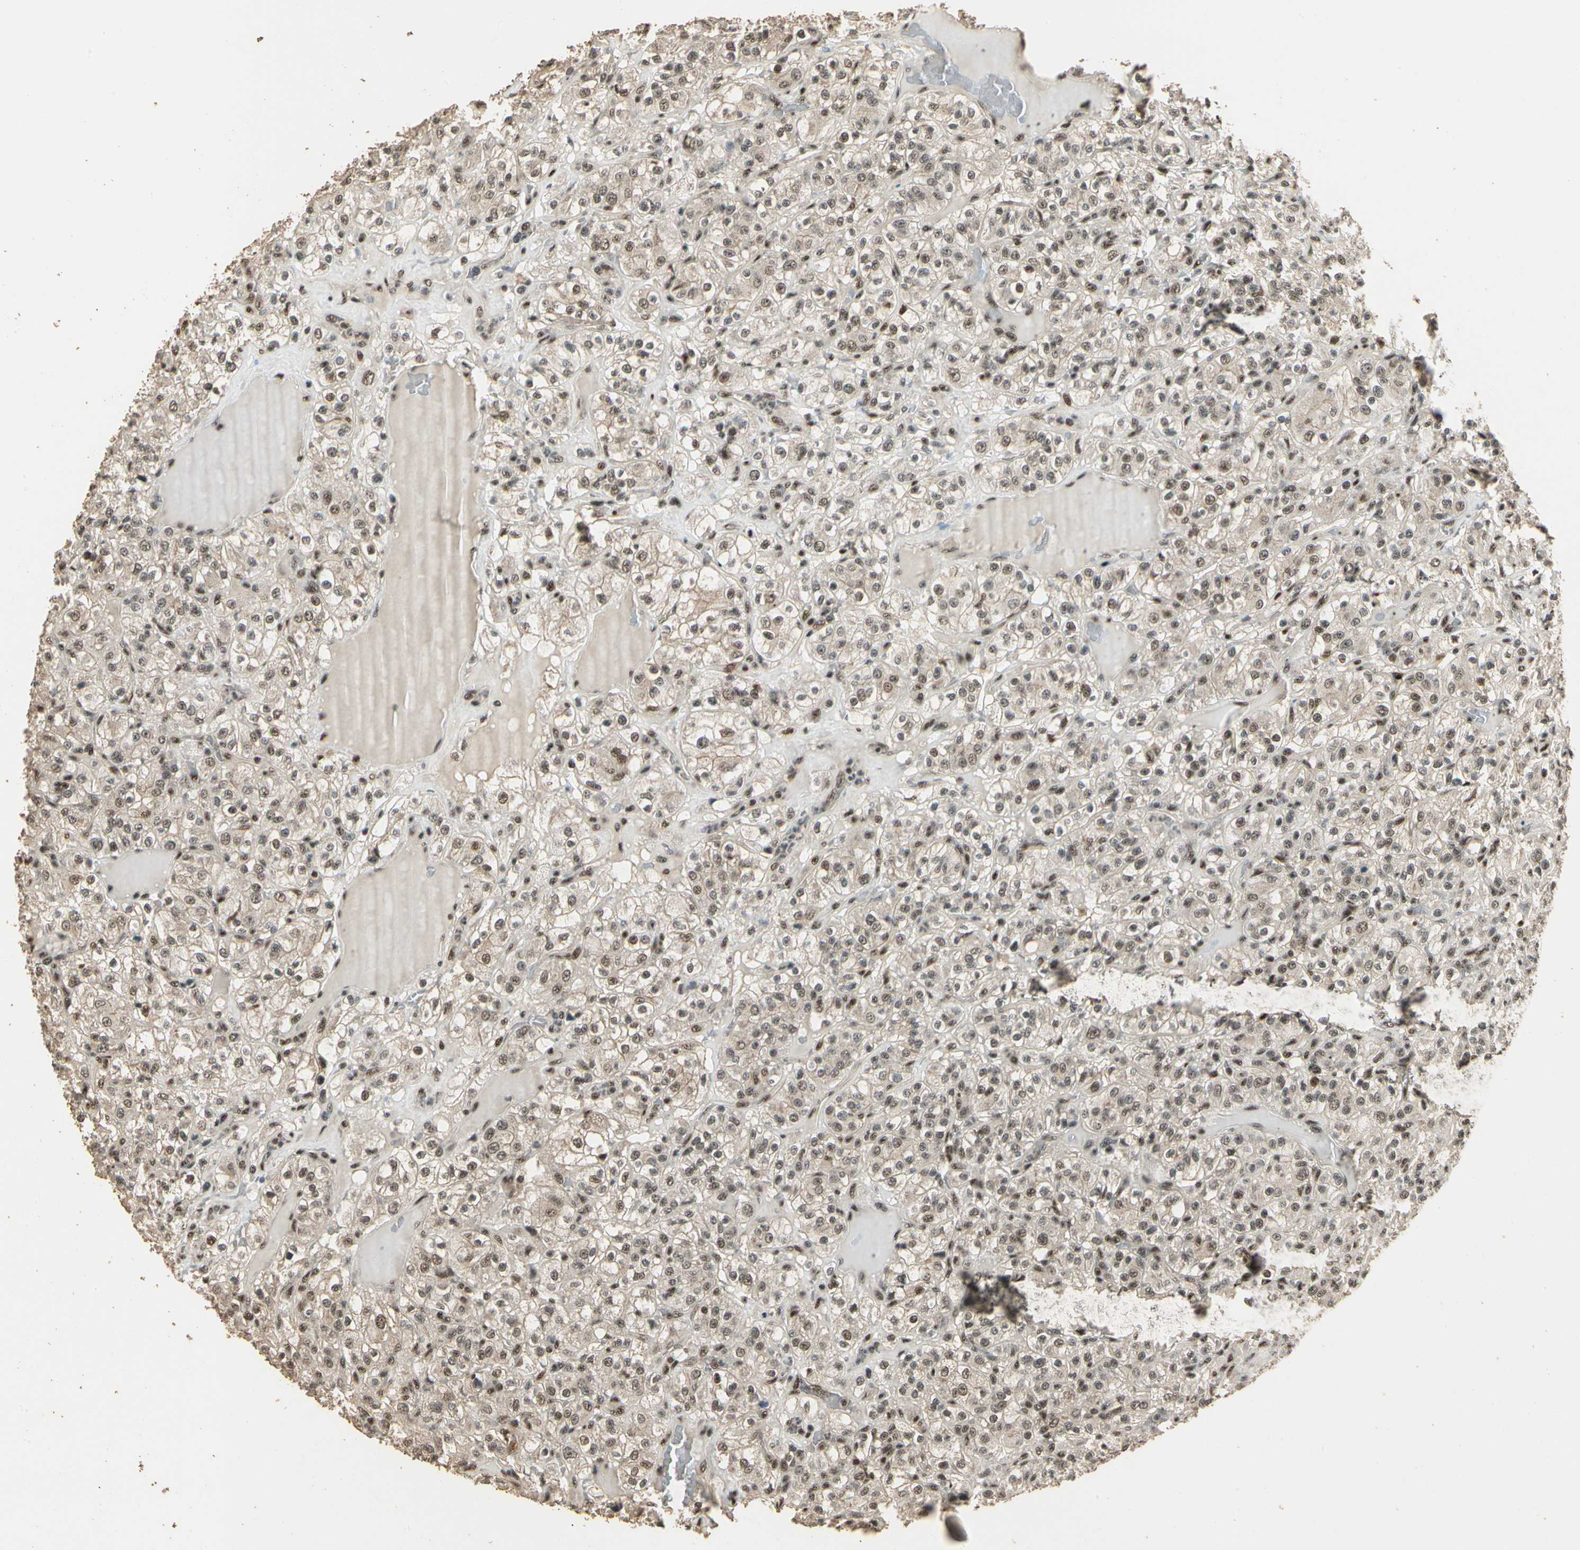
{"staining": {"intensity": "moderate", "quantity": ">75%", "location": "nuclear"}, "tissue": "renal cancer", "cell_type": "Tumor cells", "image_type": "cancer", "snomed": [{"axis": "morphology", "description": "Normal tissue, NOS"}, {"axis": "morphology", "description": "Adenocarcinoma, NOS"}, {"axis": "topography", "description": "Kidney"}], "caption": "Approximately >75% of tumor cells in human renal cancer (adenocarcinoma) reveal moderate nuclear protein expression as visualized by brown immunohistochemical staining.", "gene": "RBM25", "patient": {"sex": "female", "age": 72}}